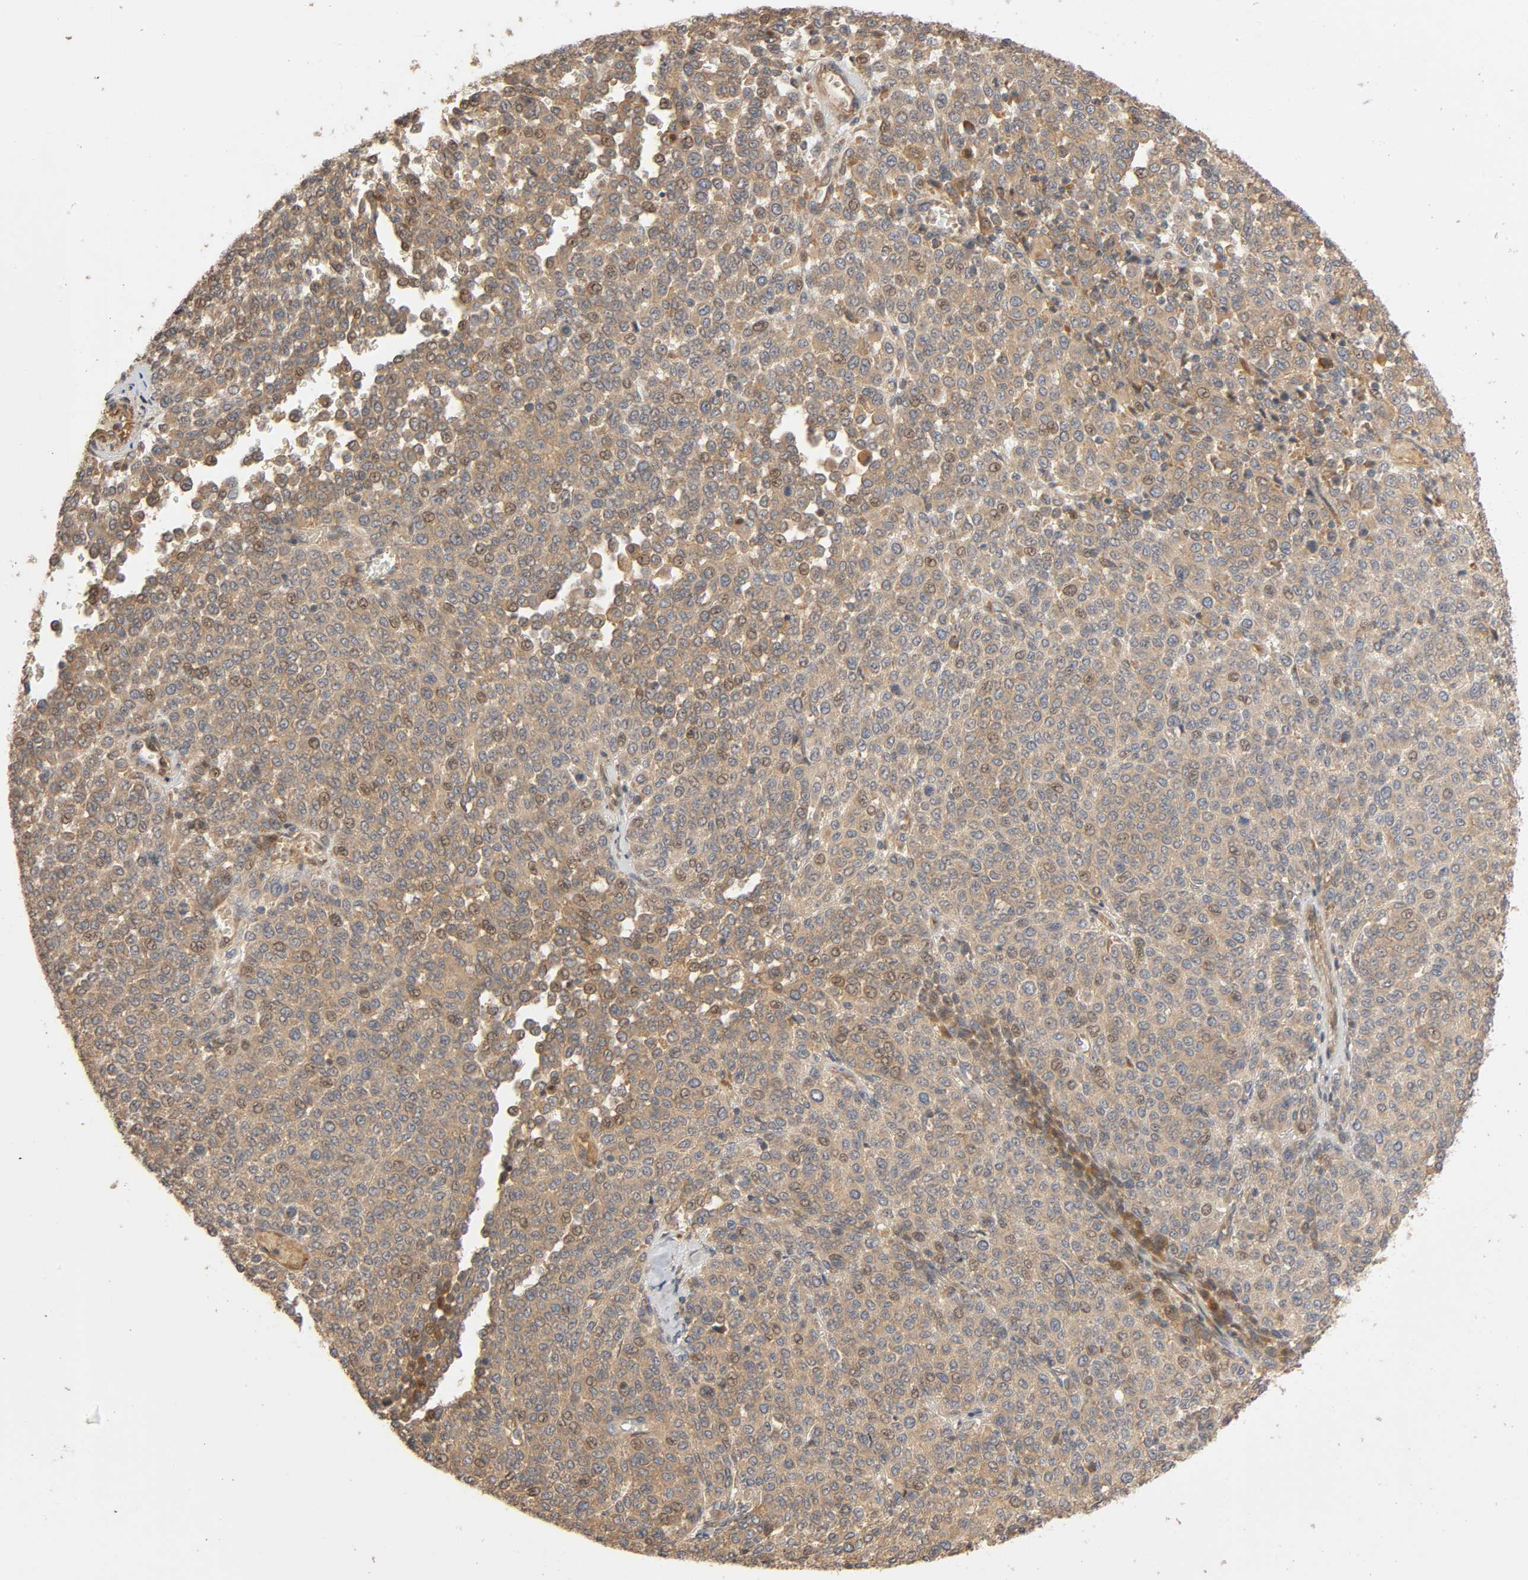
{"staining": {"intensity": "moderate", "quantity": "<25%", "location": "cytoplasmic/membranous,nuclear"}, "tissue": "melanoma", "cell_type": "Tumor cells", "image_type": "cancer", "snomed": [{"axis": "morphology", "description": "Malignant melanoma, Metastatic site"}, {"axis": "topography", "description": "Pancreas"}], "caption": "Tumor cells display low levels of moderate cytoplasmic/membranous and nuclear expression in about <25% of cells in malignant melanoma (metastatic site).", "gene": "SGSM1", "patient": {"sex": "female", "age": 30}}